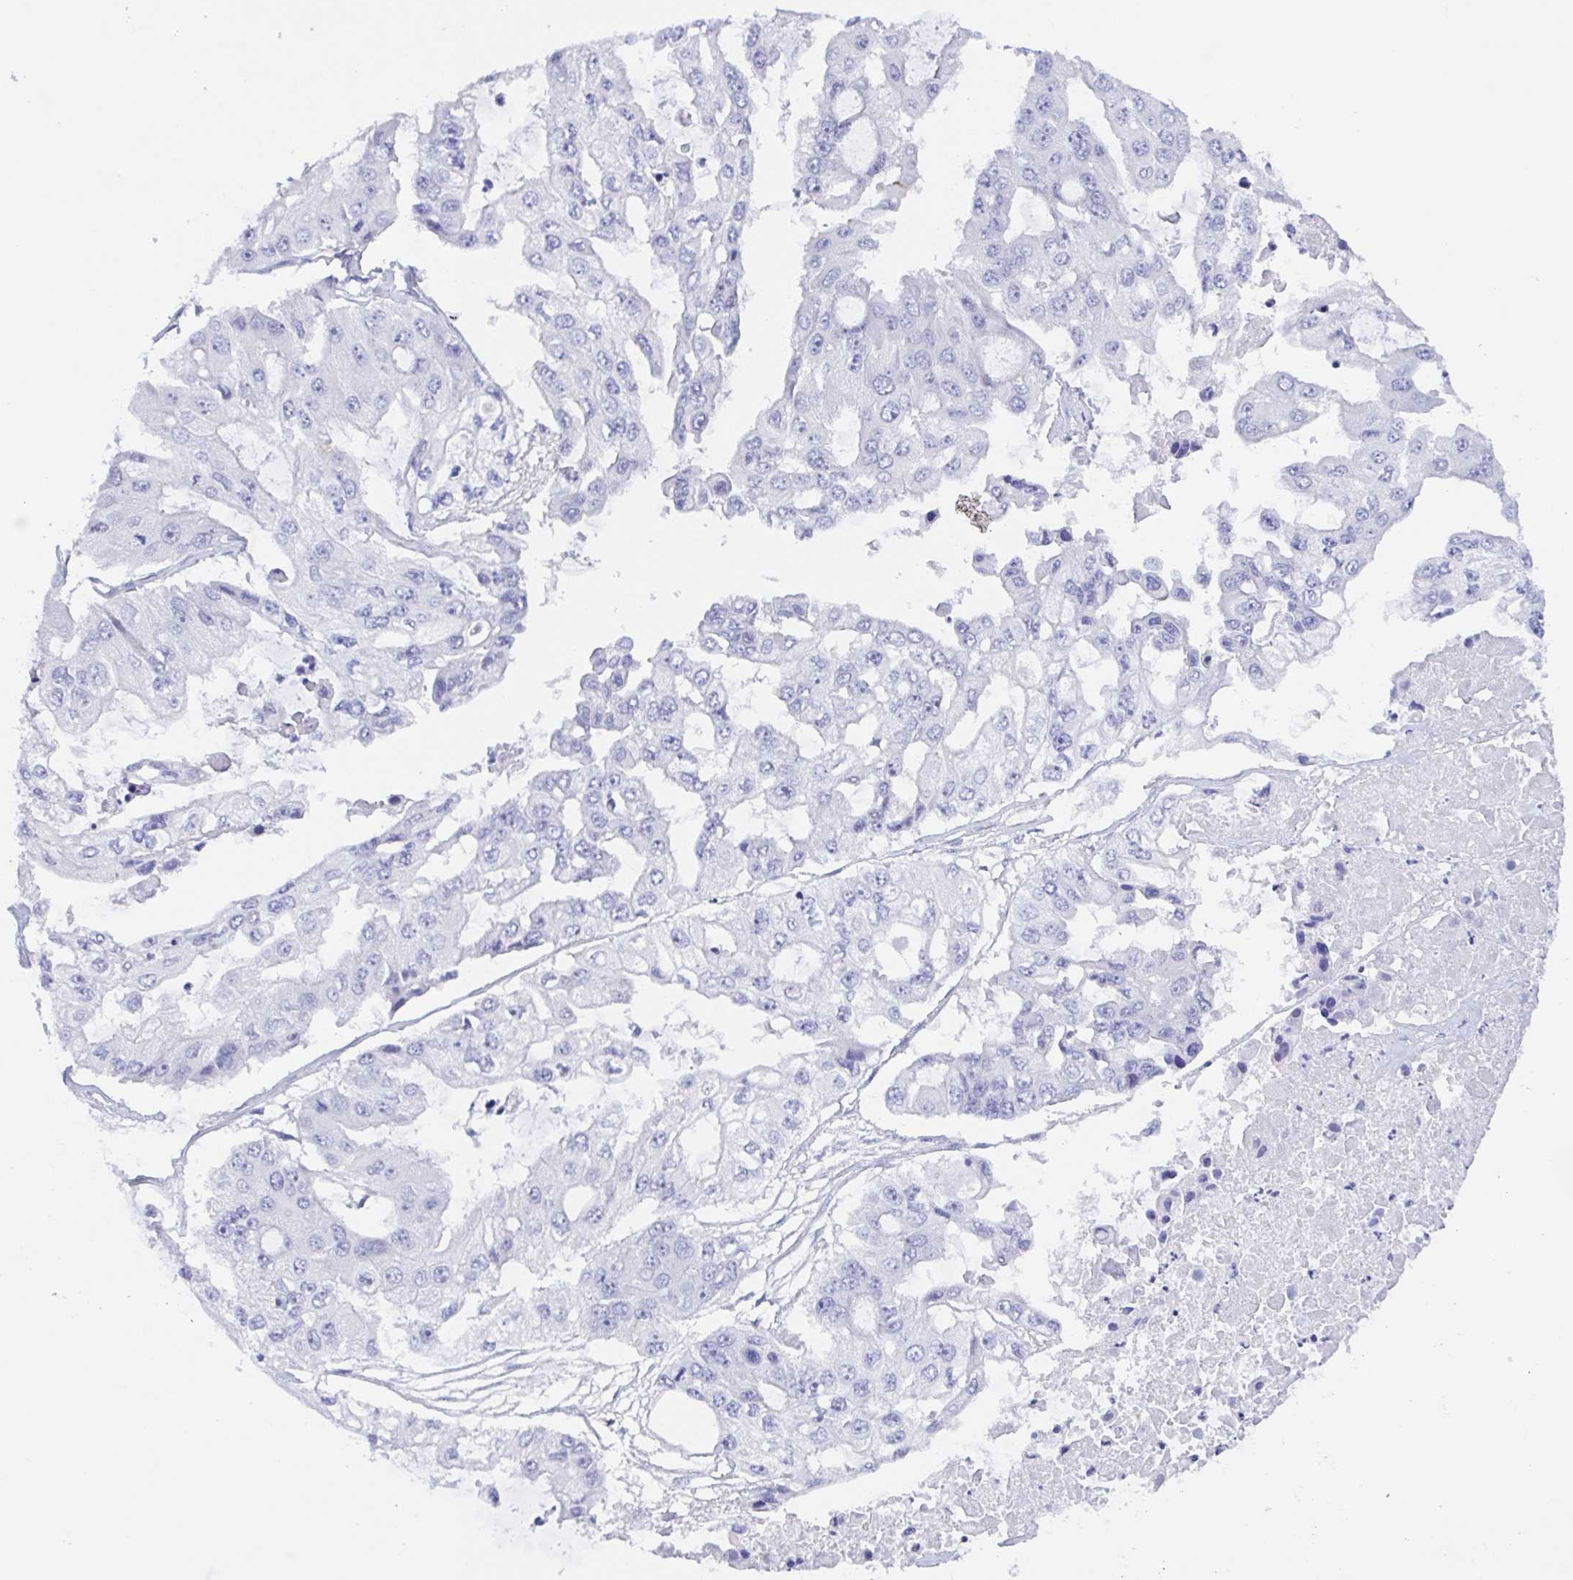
{"staining": {"intensity": "negative", "quantity": "none", "location": "none"}, "tissue": "ovarian cancer", "cell_type": "Tumor cells", "image_type": "cancer", "snomed": [{"axis": "morphology", "description": "Cystadenocarcinoma, serous, NOS"}, {"axis": "topography", "description": "Ovary"}], "caption": "Tumor cells are negative for brown protein staining in serous cystadenocarcinoma (ovarian). (DAB (3,3'-diaminobenzidine) immunohistochemistry visualized using brightfield microscopy, high magnification).", "gene": "MUCL3", "patient": {"sex": "female", "age": 56}}